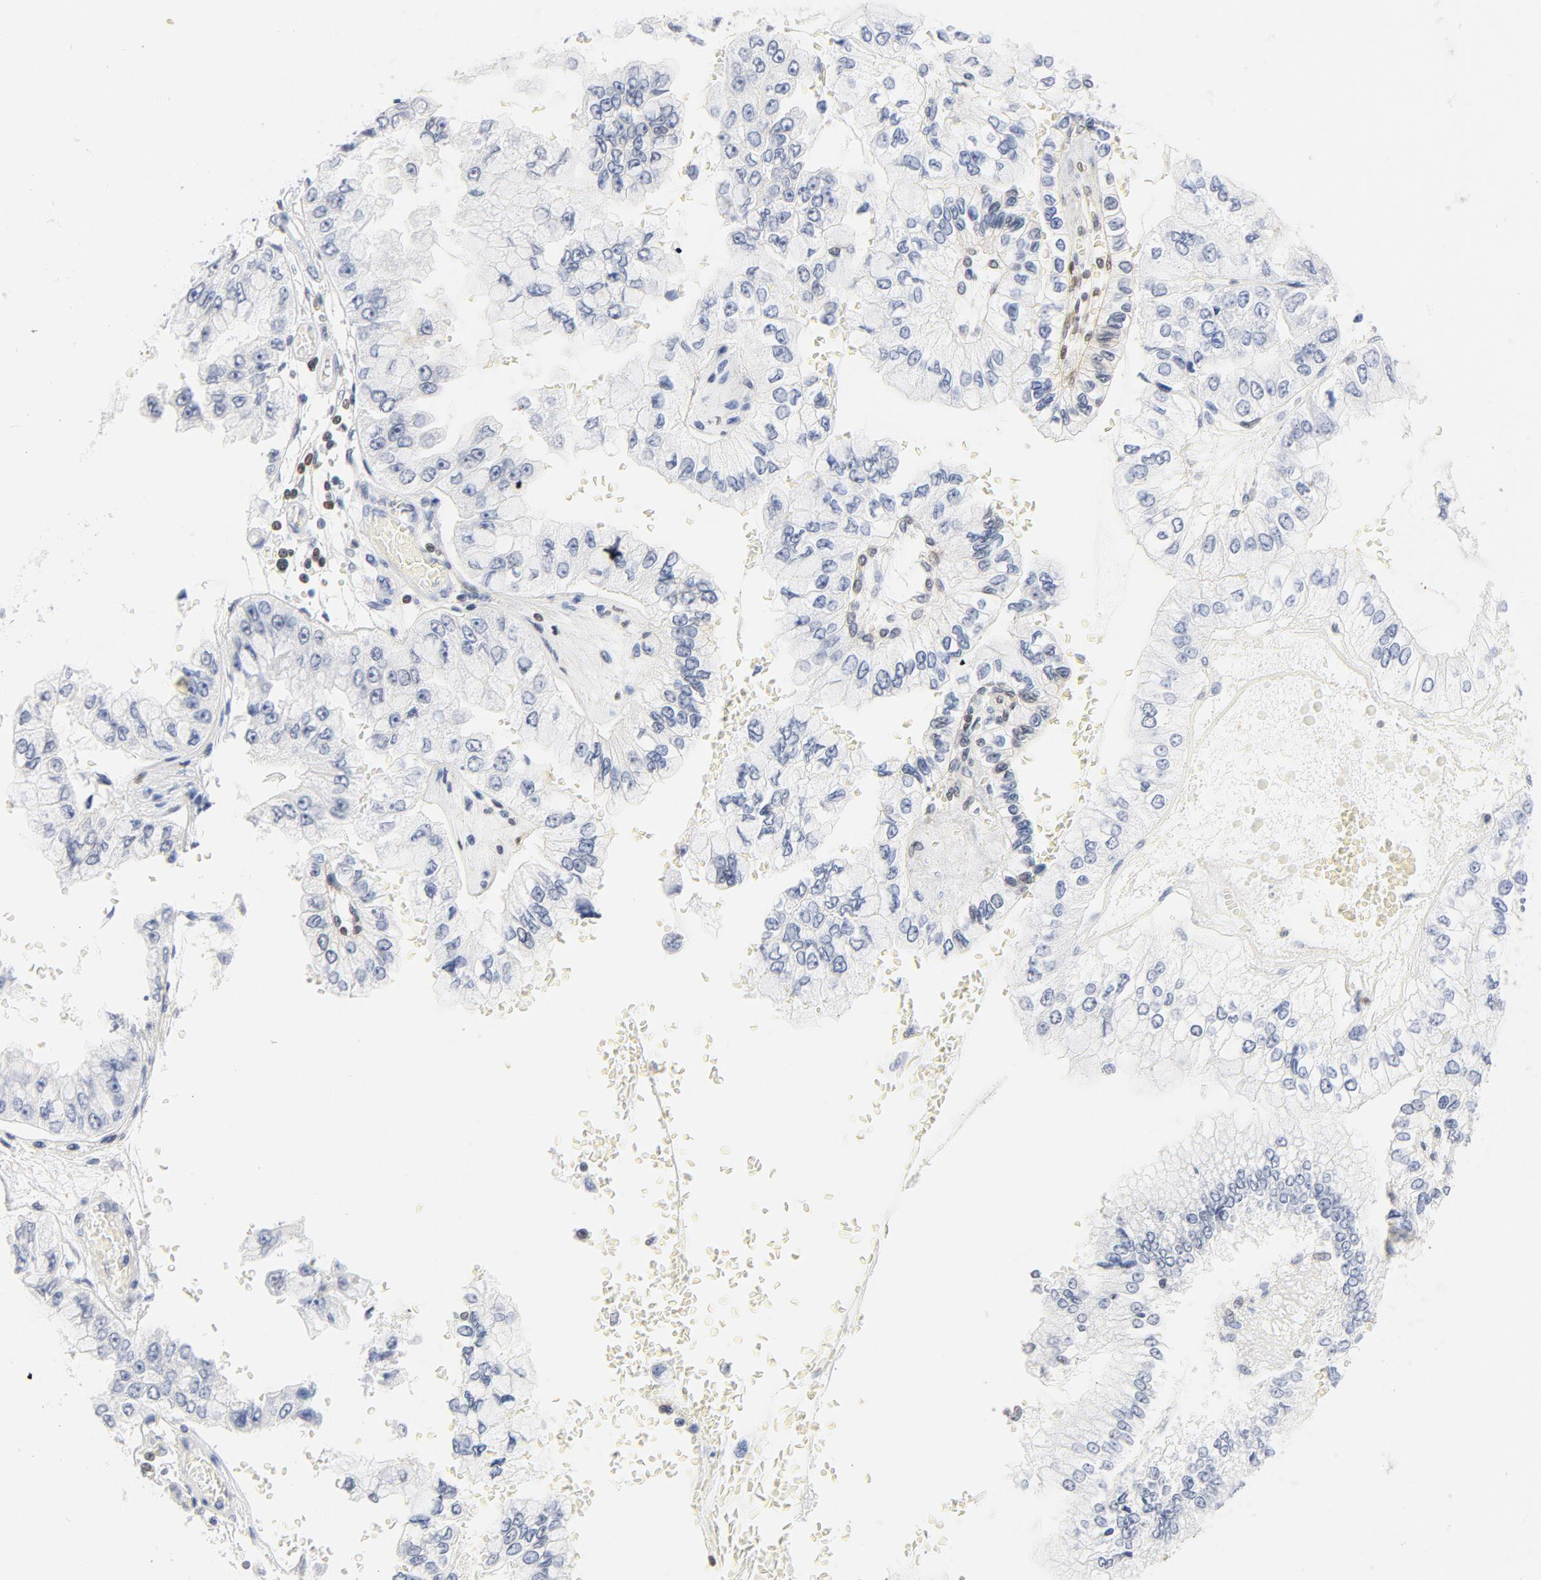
{"staining": {"intensity": "negative", "quantity": "none", "location": "none"}, "tissue": "liver cancer", "cell_type": "Tumor cells", "image_type": "cancer", "snomed": [{"axis": "morphology", "description": "Cholangiocarcinoma"}, {"axis": "topography", "description": "Liver"}], "caption": "Photomicrograph shows no significant protein positivity in tumor cells of liver cancer.", "gene": "CDKN1B", "patient": {"sex": "female", "age": 79}}